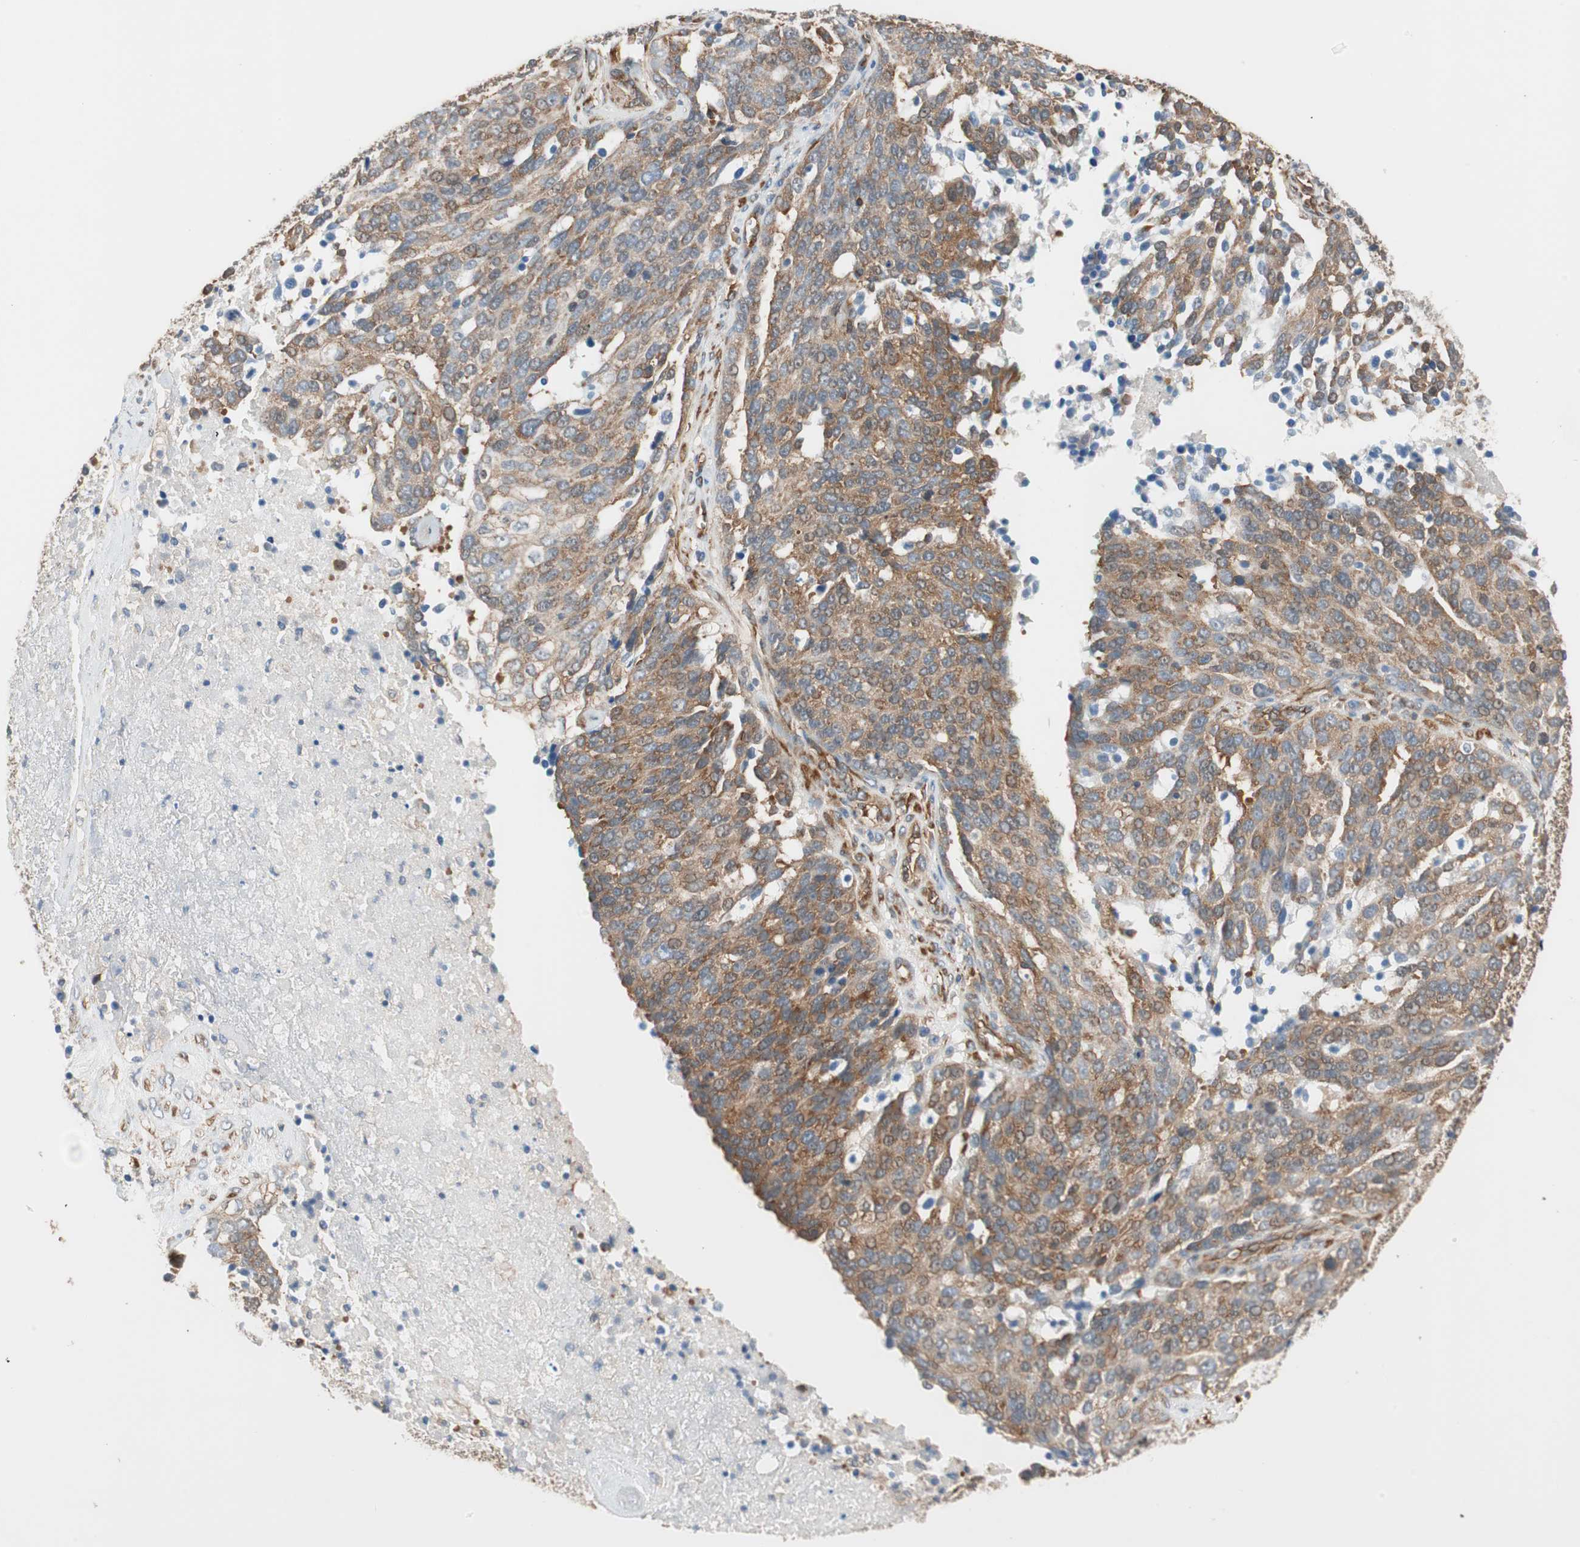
{"staining": {"intensity": "moderate", "quantity": ">75%", "location": "cytoplasmic/membranous"}, "tissue": "ovarian cancer", "cell_type": "Tumor cells", "image_type": "cancer", "snomed": [{"axis": "morphology", "description": "Cystadenocarcinoma, serous, NOS"}, {"axis": "topography", "description": "Ovary"}], "caption": "This histopathology image shows immunohistochemistry (IHC) staining of human serous cystadenocarcinoma (ovarian), with medium moderate cytoplasmic/membranous positivity in approximately >75% of tumor cells.", "gene": "WASL", "patient": {"sex": "female", "age": 44}}